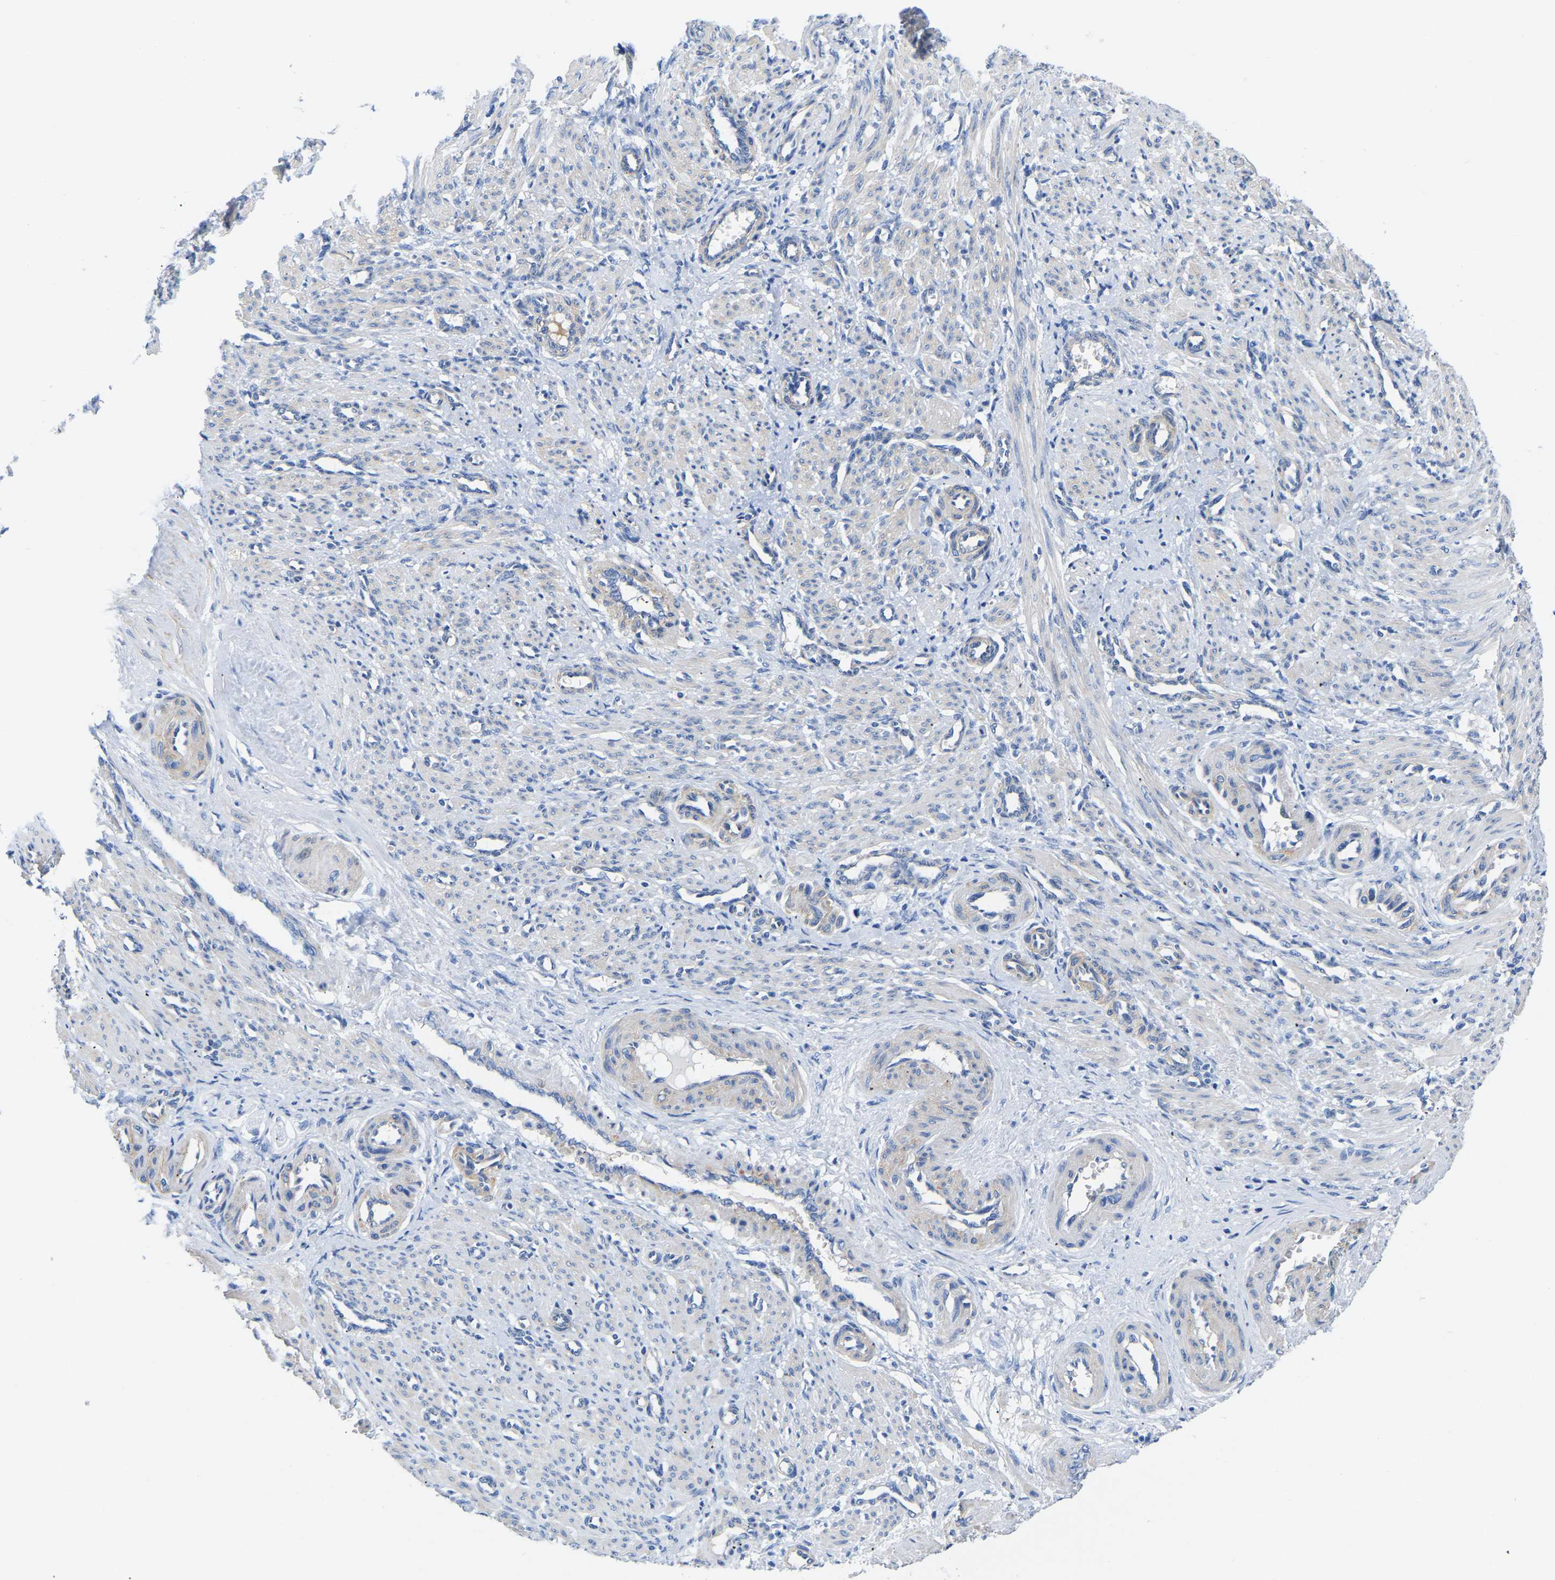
{"staining": {"intensity": "weak", "quantity": "25%-75%", "location": "cytoplasmic/membranous"}, "tissue": "smooth muscle", "cell_type": "Smooth muscle cells", "image_type": "normal", "snomed": [{"axis": "morphology", "description": "Normal tissue, NOS"}, {"axis": "topography", "description": "Endometrium"}], "caption": "High-magnification brightfield microscopy of normal smooth muscle stained with DAB (3,3'-diaminobenzidine) (brown) and counterstained with hematoxylin (blue). smooth muscle cells exhibit weak cytoplasmic/membranous staining is seen in approximately25%-75% of cells.", "gene": "UPK3A", "patient": {"sex": "female", "age": 33}}